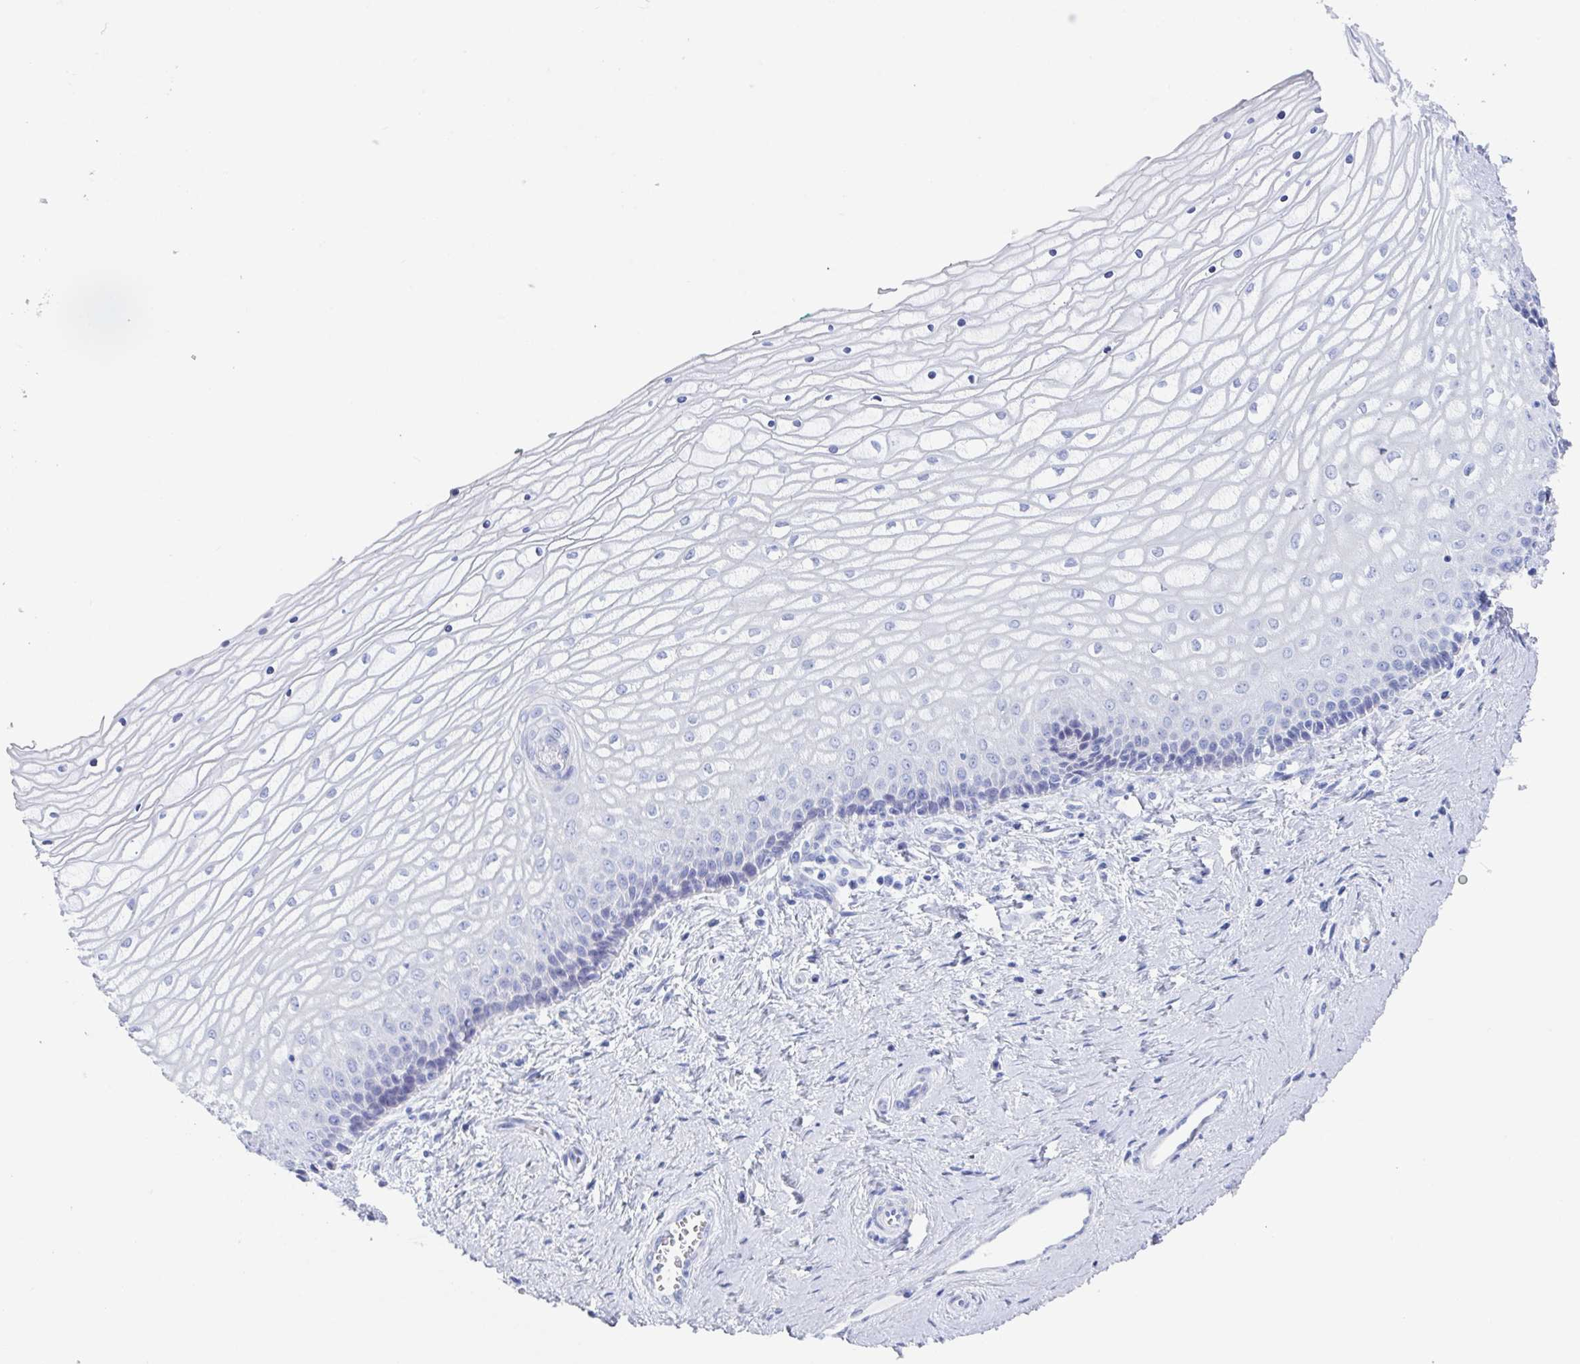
{"staining": {"intensity": "negative", "quantity": "none", "location": "none"}, "tissue": "vagina", "cell_type": "Squamous epithelial cells", "image_type": "normal", "snomed": [{"axis": "morphology", "description": "Normal tissue, NOS"}, {"axis": "topography", "description": "Vagina"}], "caption": "This is an immunohistochemistry (IHC) micrograph of benign vagina. There is no staining in squamous epithelial cells.", "gene": "ZPBP", "patient": {"sex": "female", "age": 45}}